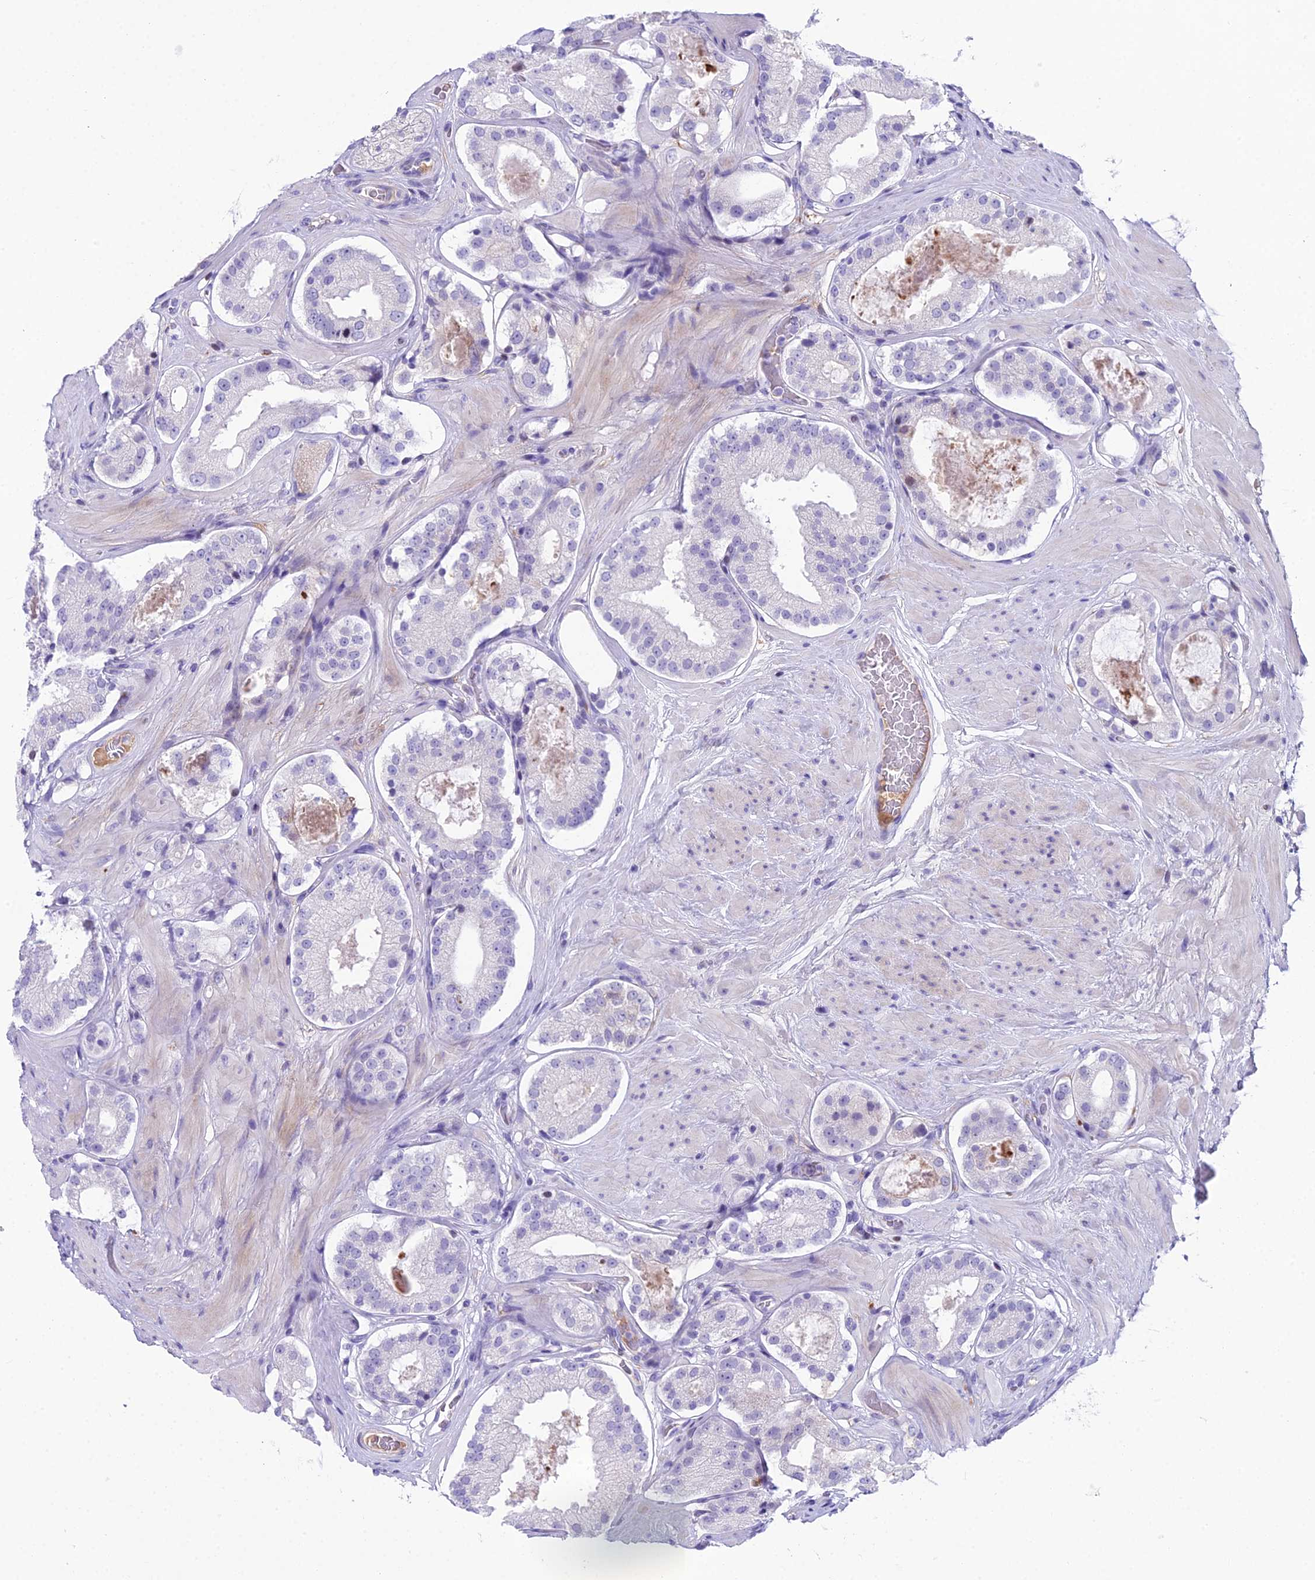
{"staining": {"intensity": "negative", "quantity": "none", "location": "none"}, "tissue": "prostate cancer", "cell_type": "Tumor cells", "image_type": "cancer", "snomed": [{"axis": "morphology", "description": "Adenocarcinoma, High grade"}, {"axis": "topography", "description": "Prostate"}], "caption": "Immunohistochemistry of human prostate cancer (adenocarcinoma (high-grade)) exhibits no staining in tumor cells. (DAB (3,3'-diaminobenzidine) immunohistochemistry, high magnification).", "gene": "CC2D2A", "patient": {"sex": "male", "age": 65}}